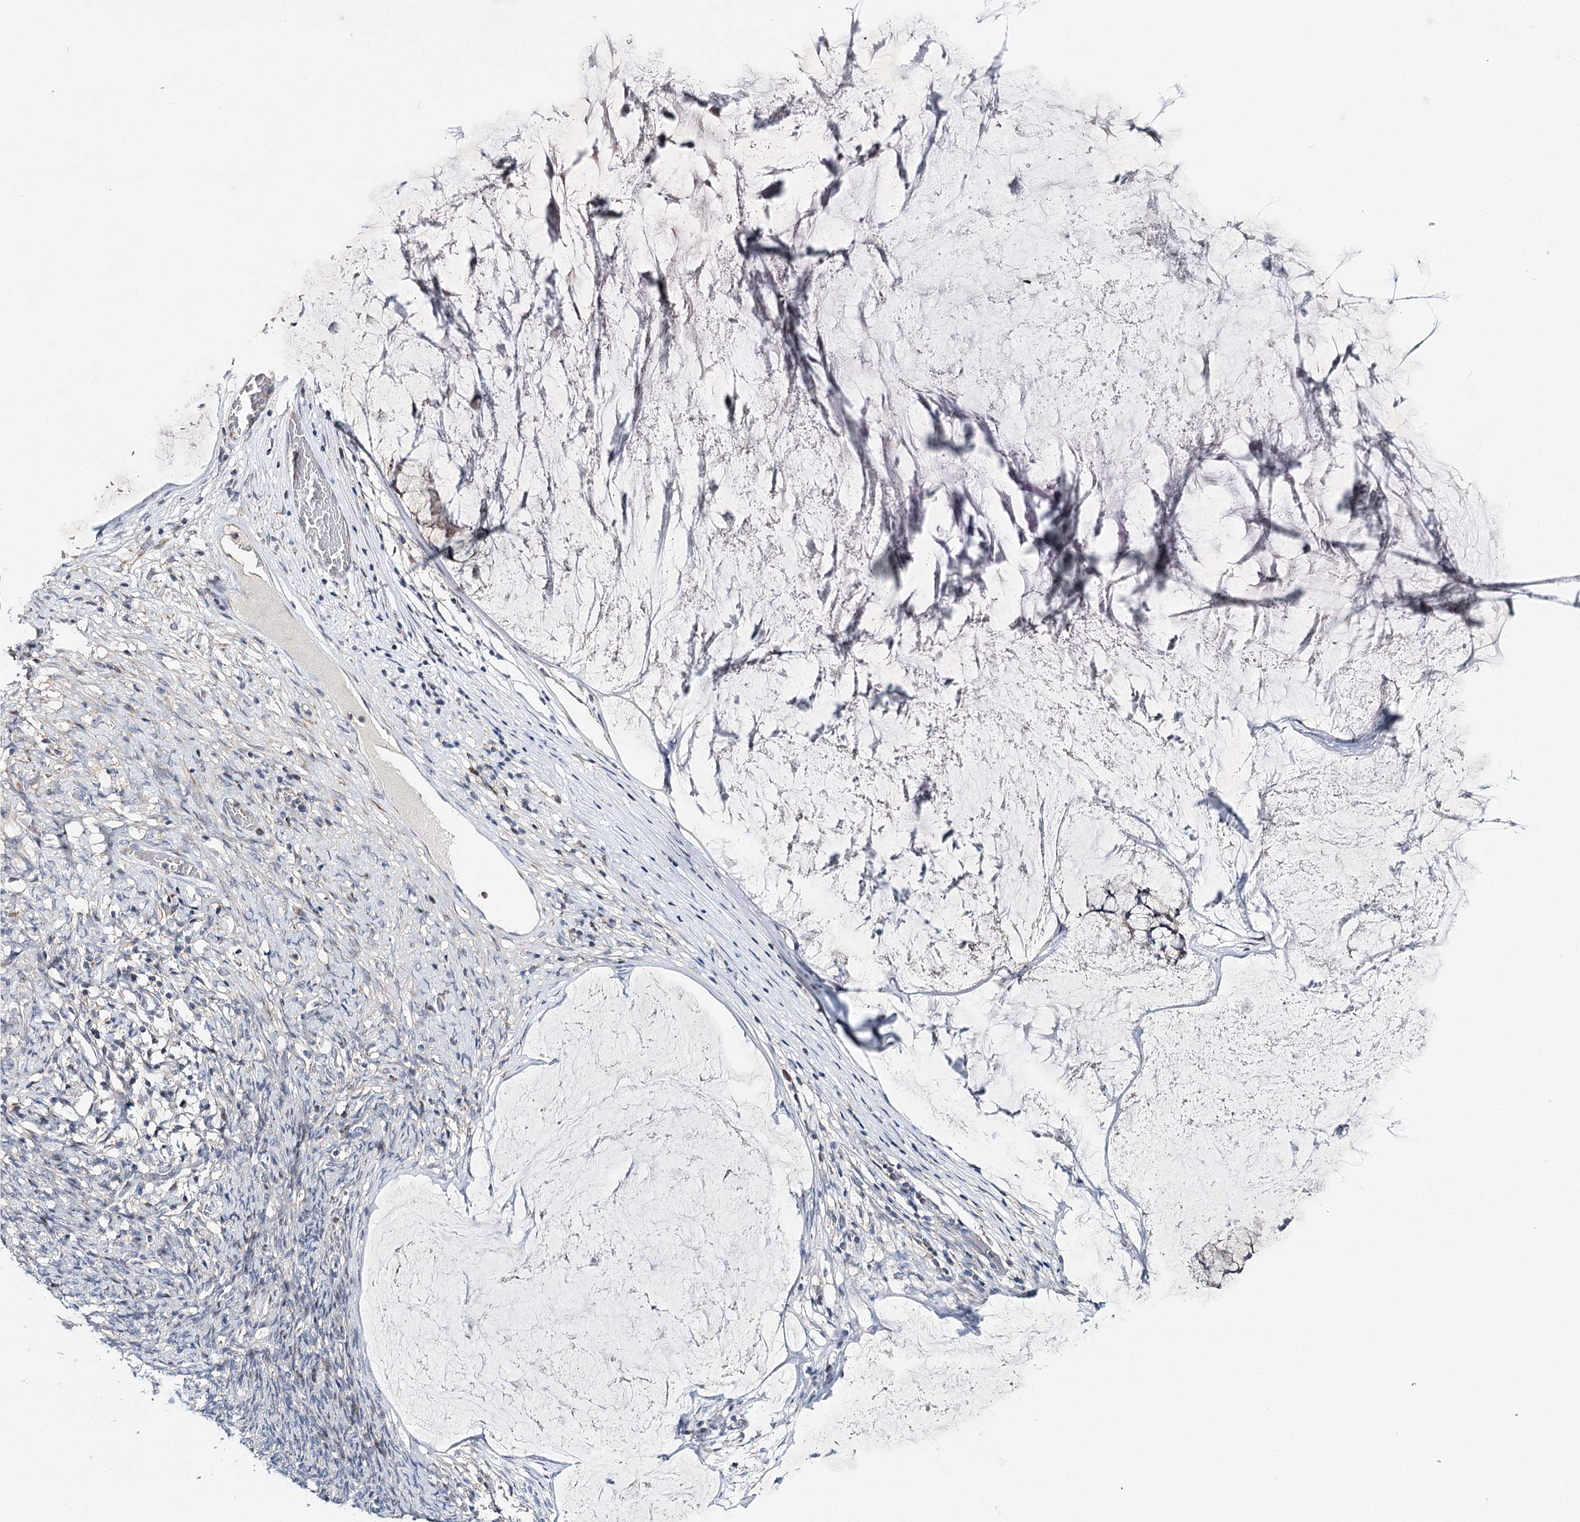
{"staining": {"intensity": "negative", "quantity": "none", "location": "none"}, "tissue": "ovarian cancer", "cell_type": "Tumor cells", "image_type": "cancer", "snomed": [{"axis": "morphology", "description": "Cystadenocarcinoma, mucinous, NOS"}, {"axis": "topography", "description": "Ovary"}], "caption": "This photomicrograph is of mucinous cystadenocarcinoma (ovarian) stained with immunohistochemistry (IHC) to label a protein in brown with the nuclei are counter-stained blue. There is no positivity in tumor cells. (DAB immunohistochemistry visualized using brightfield microscopy, high magnification).", "gene": "CFAP46", "patient": {"sex": "female", "age": 42}}